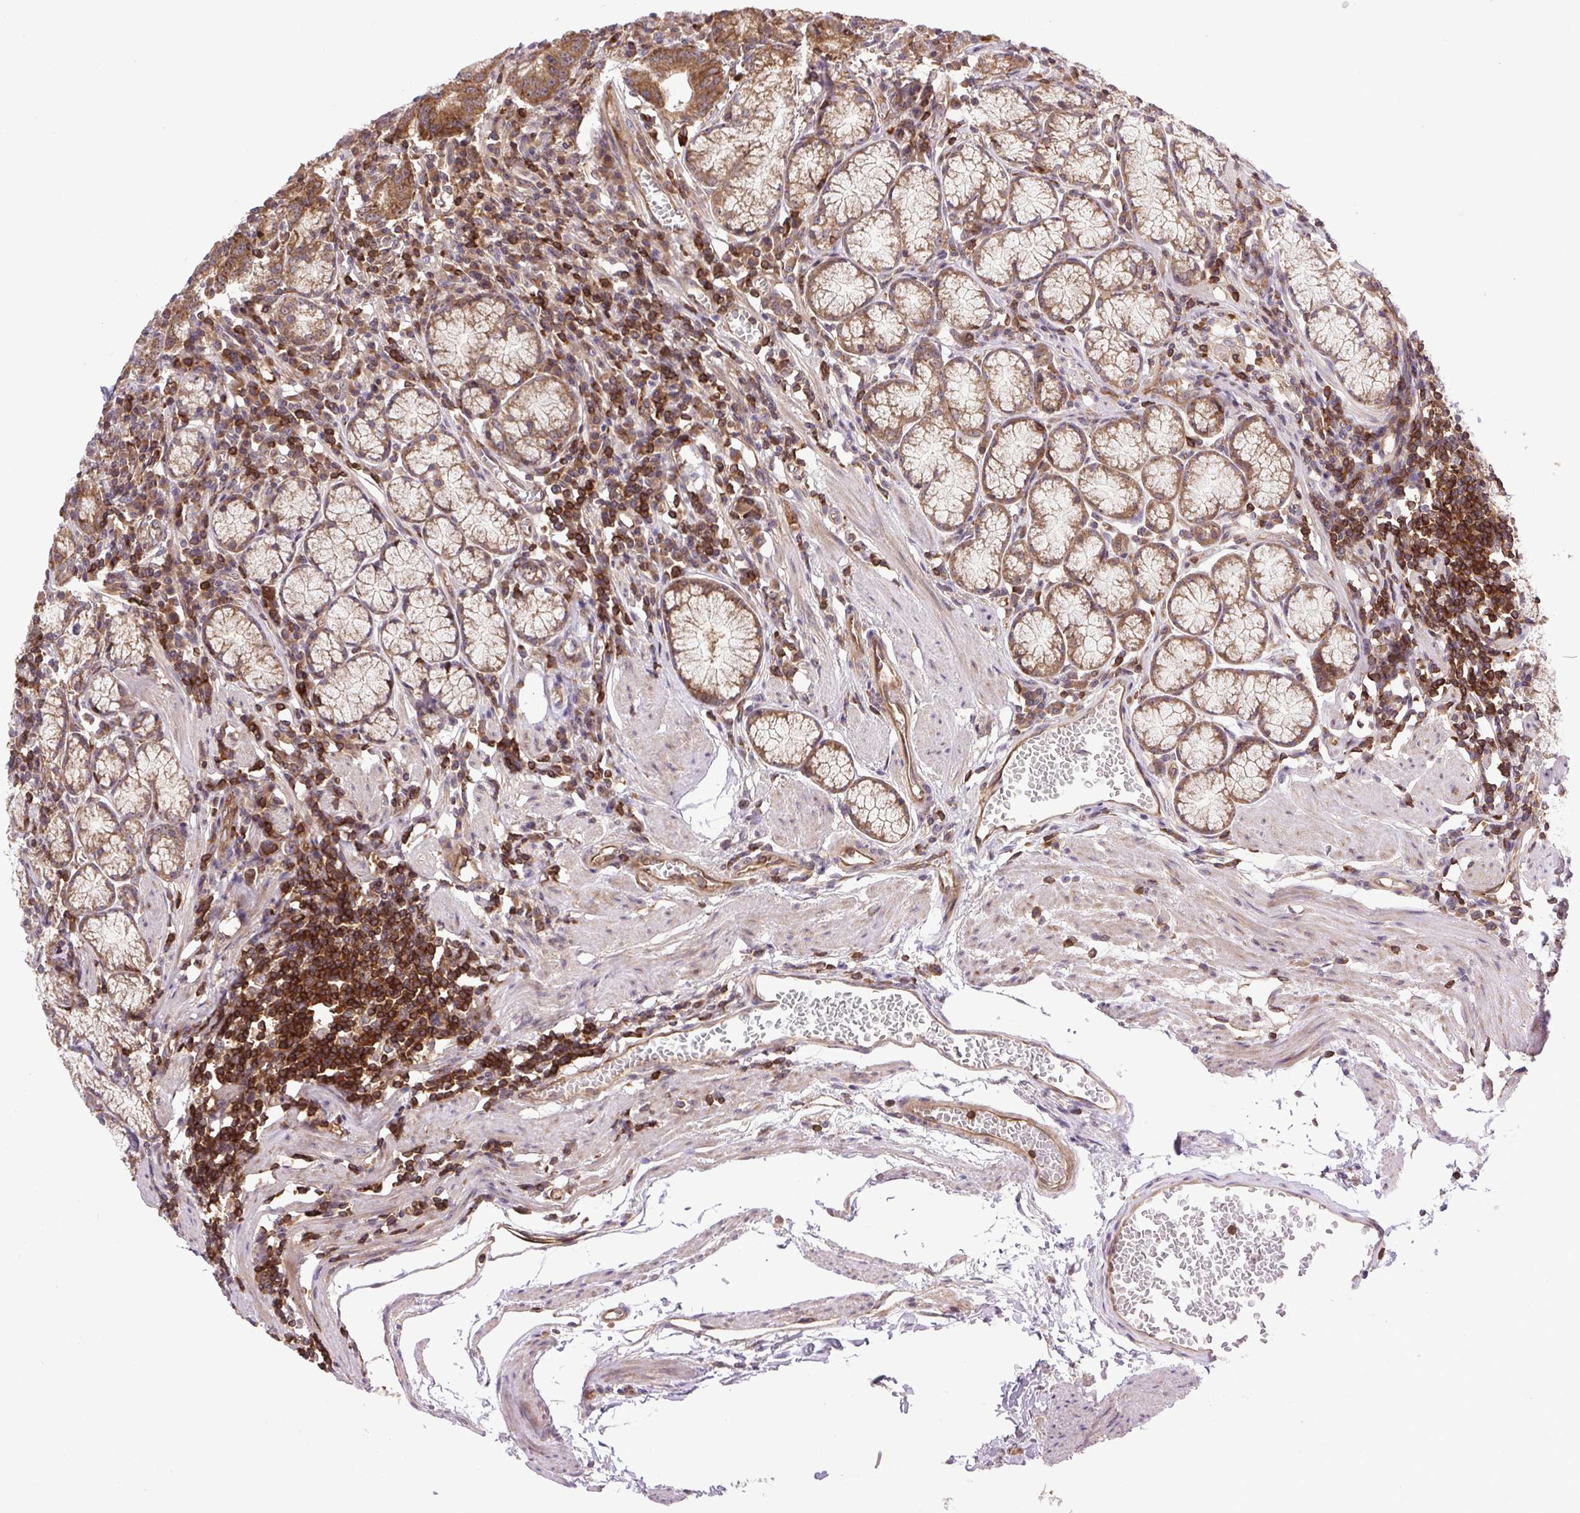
{"staining": {"intensity": "strong", "quantity": ">75%", "location": "cytoplasmic/membranous"}, "tissue": "stomach", "cell_type": "Glandular cells", "image_type": "normal", "snomed": [{"axis": "morphology", "description": "Normal tissue, NOS"}, {"axis": "topography", "description": "Stomach"}], "caption": "Immunohistochemical staining of unremarkable stomach reveals strong cytoplasmic/membranous protein expression in about >75% of glandular cells. The staining was performed using DAB, with brown indicating positive protein expression. Nuclei are stained blue with hematoxylin.", "gene": "PLCG1", "patient": {"sex": "male", "age": 55}}